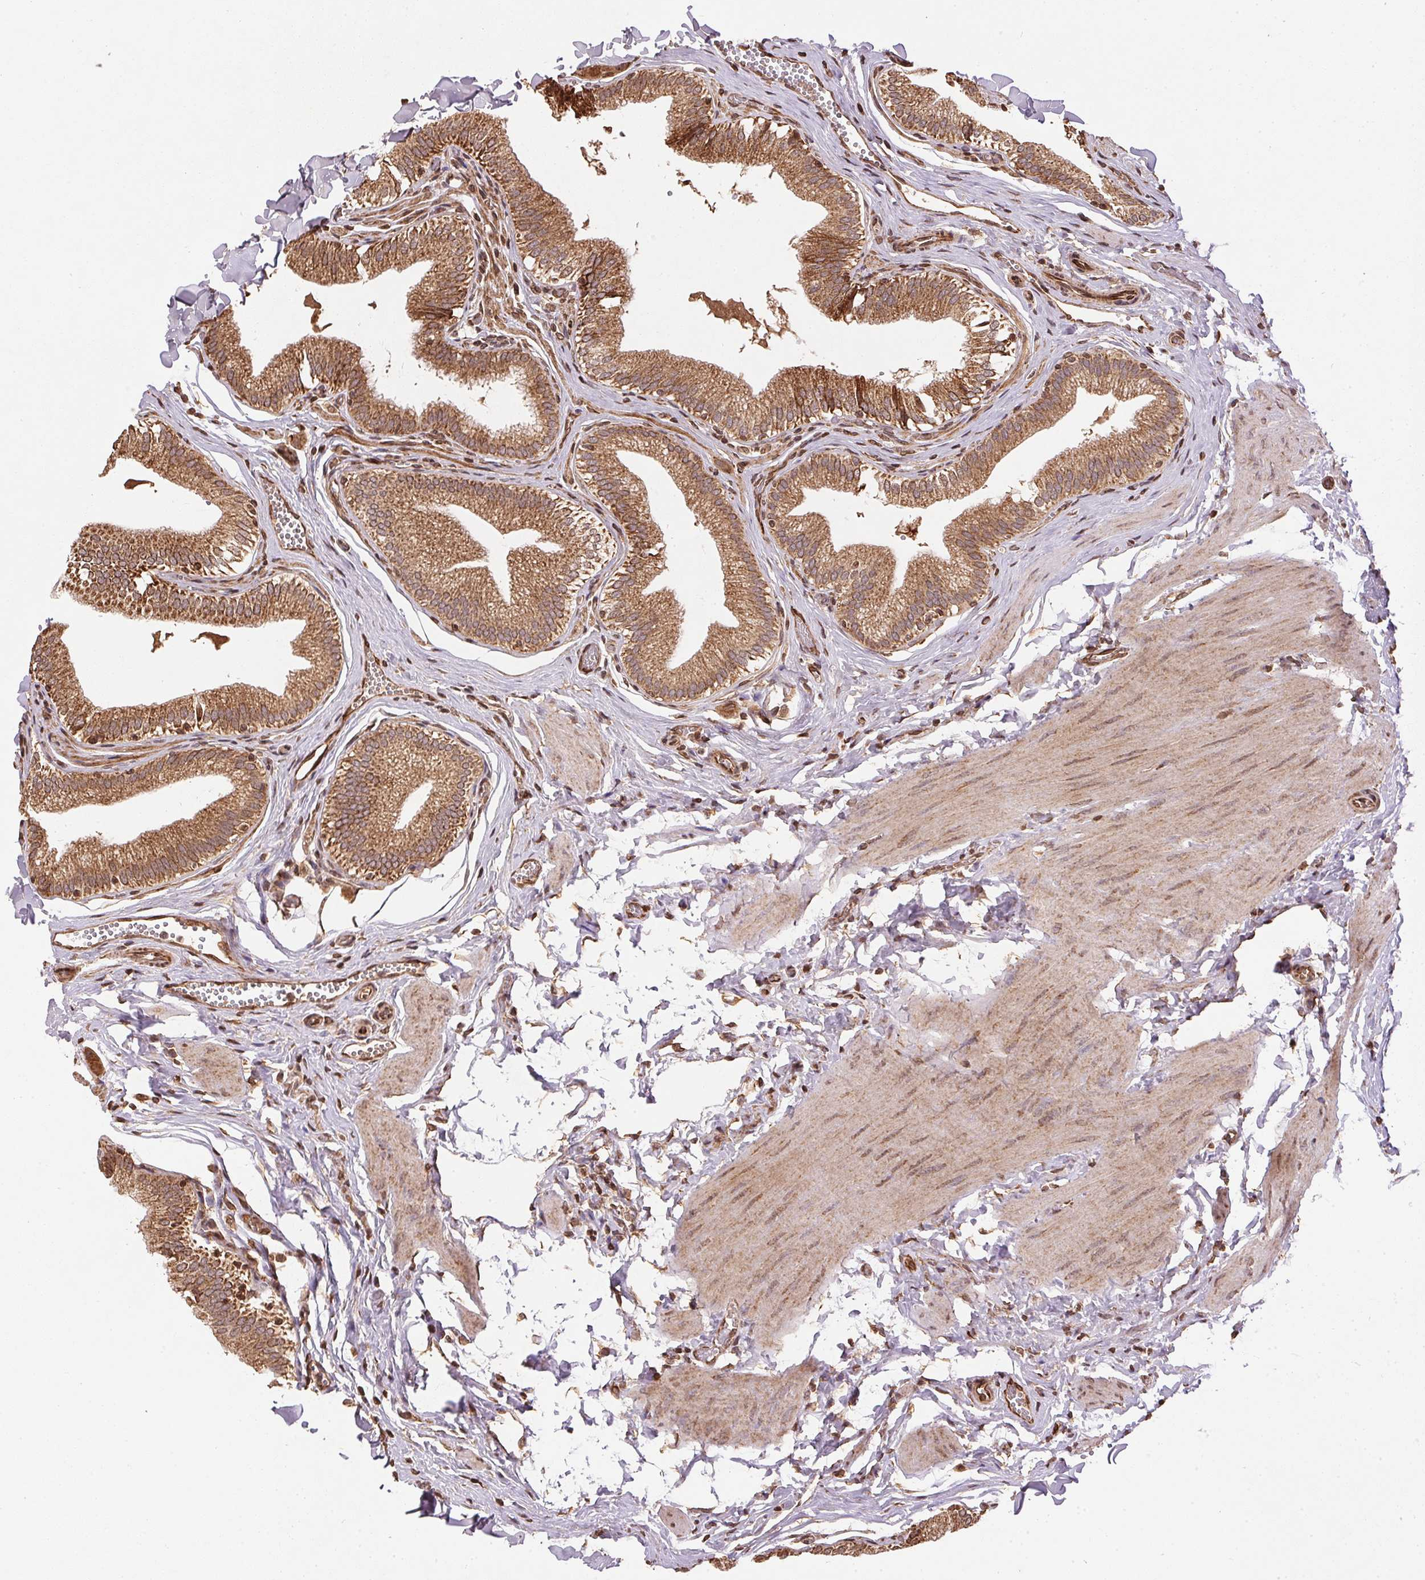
{"staining": {"intensity": "strong", "quantity": ">75%", "location": "cytoplasmic/membranous"}, "tissue": "gallbladder", "cell_type": "Glandular cells", "image_type": "normal", "snomed": [{"axis": "morphology", "description": "Normal tissue, NOS"}, {"axis": "topography", "description": "Gallbladder"}, {"axis": "topography", "description": "Peripheral nerve tissue"}], "caption": "The photomicrograph exhibits immunohistochemical staining of normal gallbladder. There is strong cytoplasmic/membranous expression is seen in about >75% of glandular cells.", "gene": "SPRED2", "patient": {"sex": "male", "age": 17}}